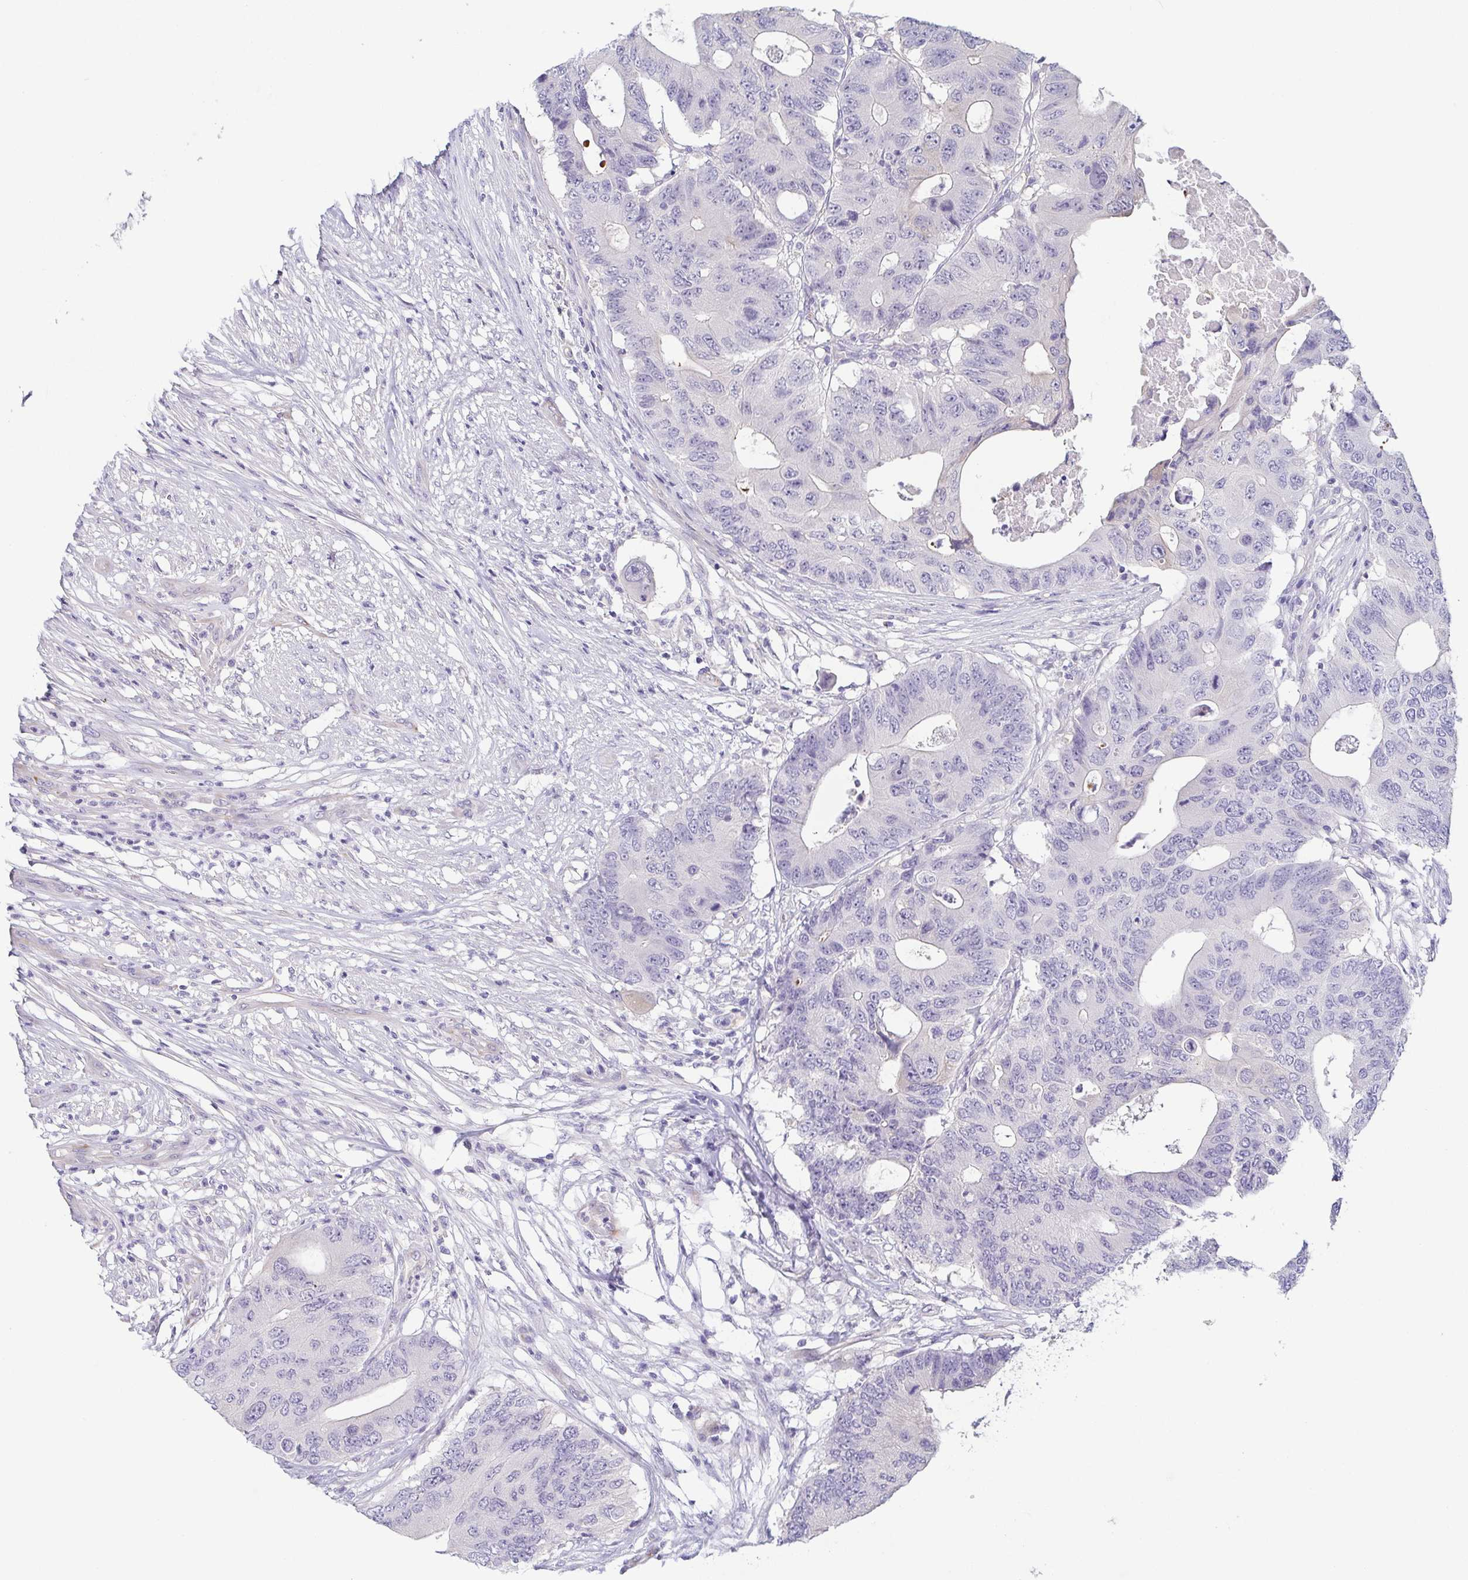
{"staining": {"intensity": "negative", "quantity": "none", "location": "none"}, "tissue": "colorectal cancer", "cell_type": "Tumor cells", "image_type": "cancer", "snomed": [{"axis": "morphology", "description": "Adenocarcinoma, NOS"}, {"axis": "topography", "description": "Colon"}], "caption": "Immunohistochemical staining of human colorectal cancer shows no significant positivity in tumor cells. Nuclei are stained in blue.", "gene": "COL17A1", "patient": {"sex": "male", "age": 71}}